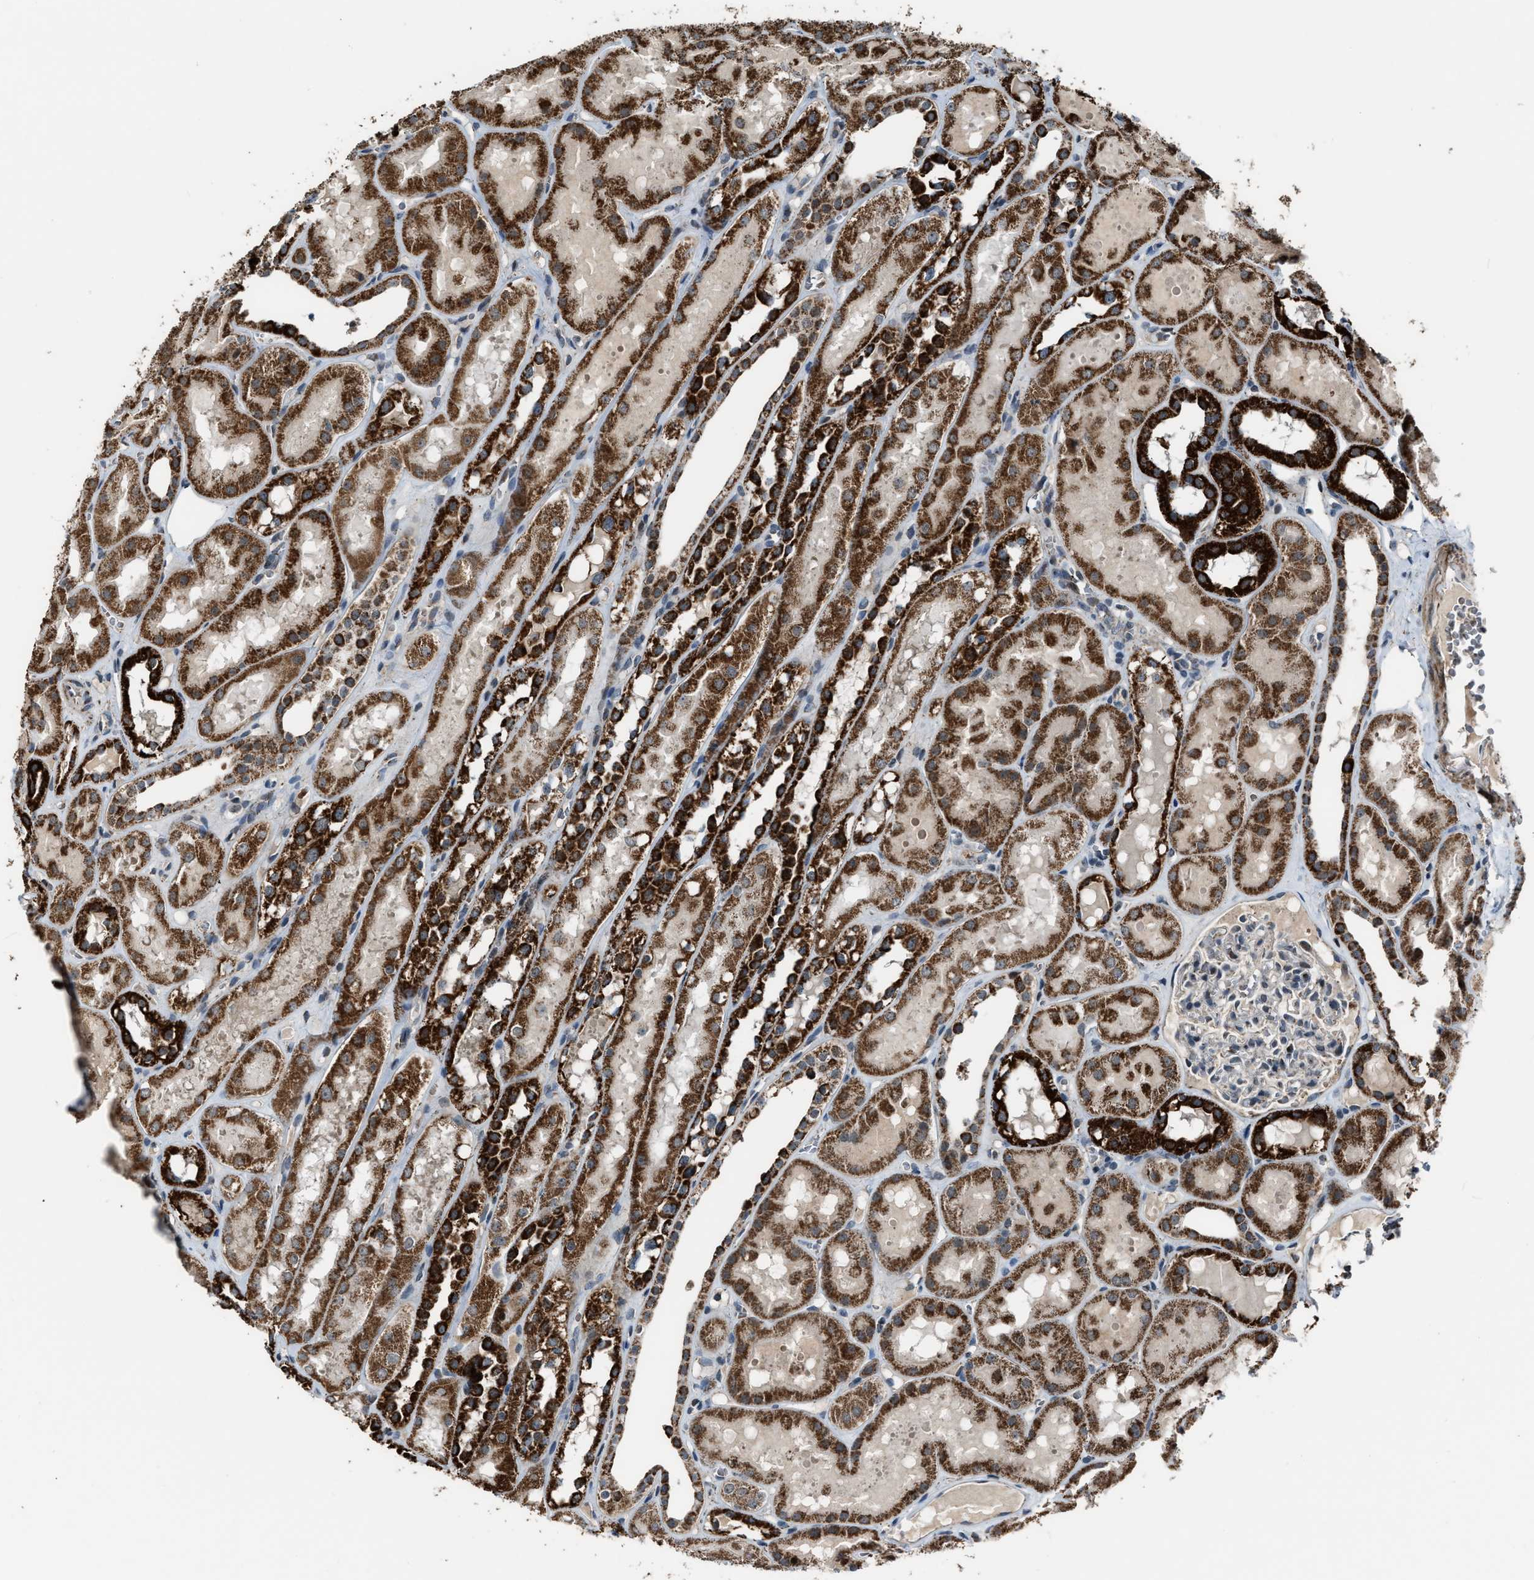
{"staining": {"intensity": "negative", "quantity": "none", "location": "none"}, "tissue": "kidney", "cell_type": "Cells in glomeruli", "image_type": "normal", "snomed": [{"axis": "morphology", "description": "Normal tissue, NOS"}, {"axis": "topography", "description": "Kidney"}, {"axis": "topography", "description": "Urinary bladder"}], "caption": "Micrograph shows no protein expression in cells in glomeruli of unremarkable kidney.", "gene": "CHN2", "patient": {"sex": "male", "age": 16}}